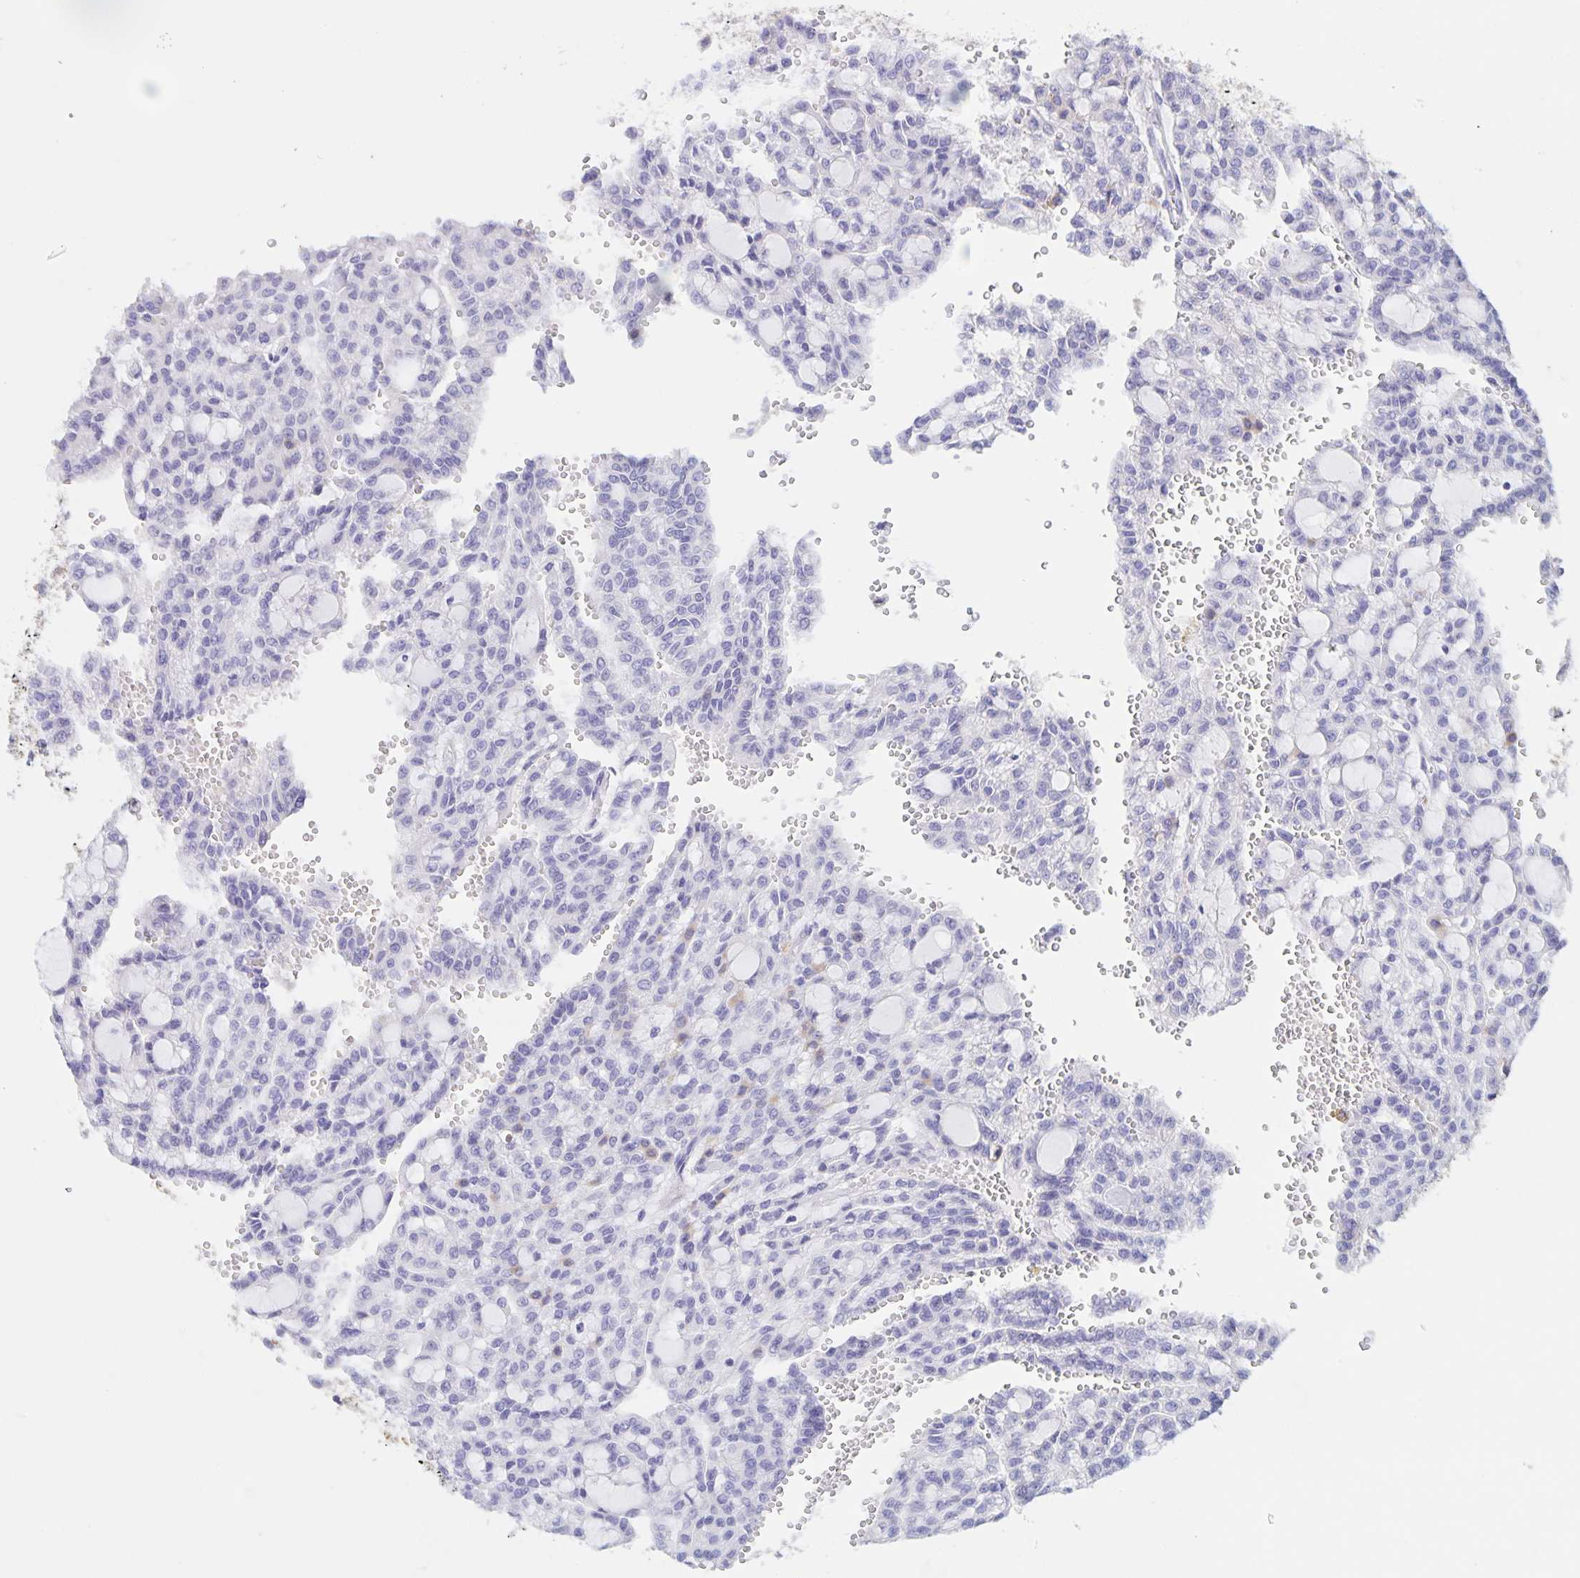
{"staining": {"intensity": "negative", "quantity": "none", "location": "none"}, "tissue": "renal cancer", "cell_type": "Tumor cells", "image_type": "cancer", "snomed": [{"axis": "morphology", "description": "Adenocarcinoma, NOS"}, {"axis": "topography", "description": "Kidney"}], "caption": "Immunohistochemistry image of human renal cancer (adenocarcinoma) stained for a protein (brown), which displays no expression in tumor cells.", "gene": "DMGDH", "patient": {"sex": "male", "age": 63}}